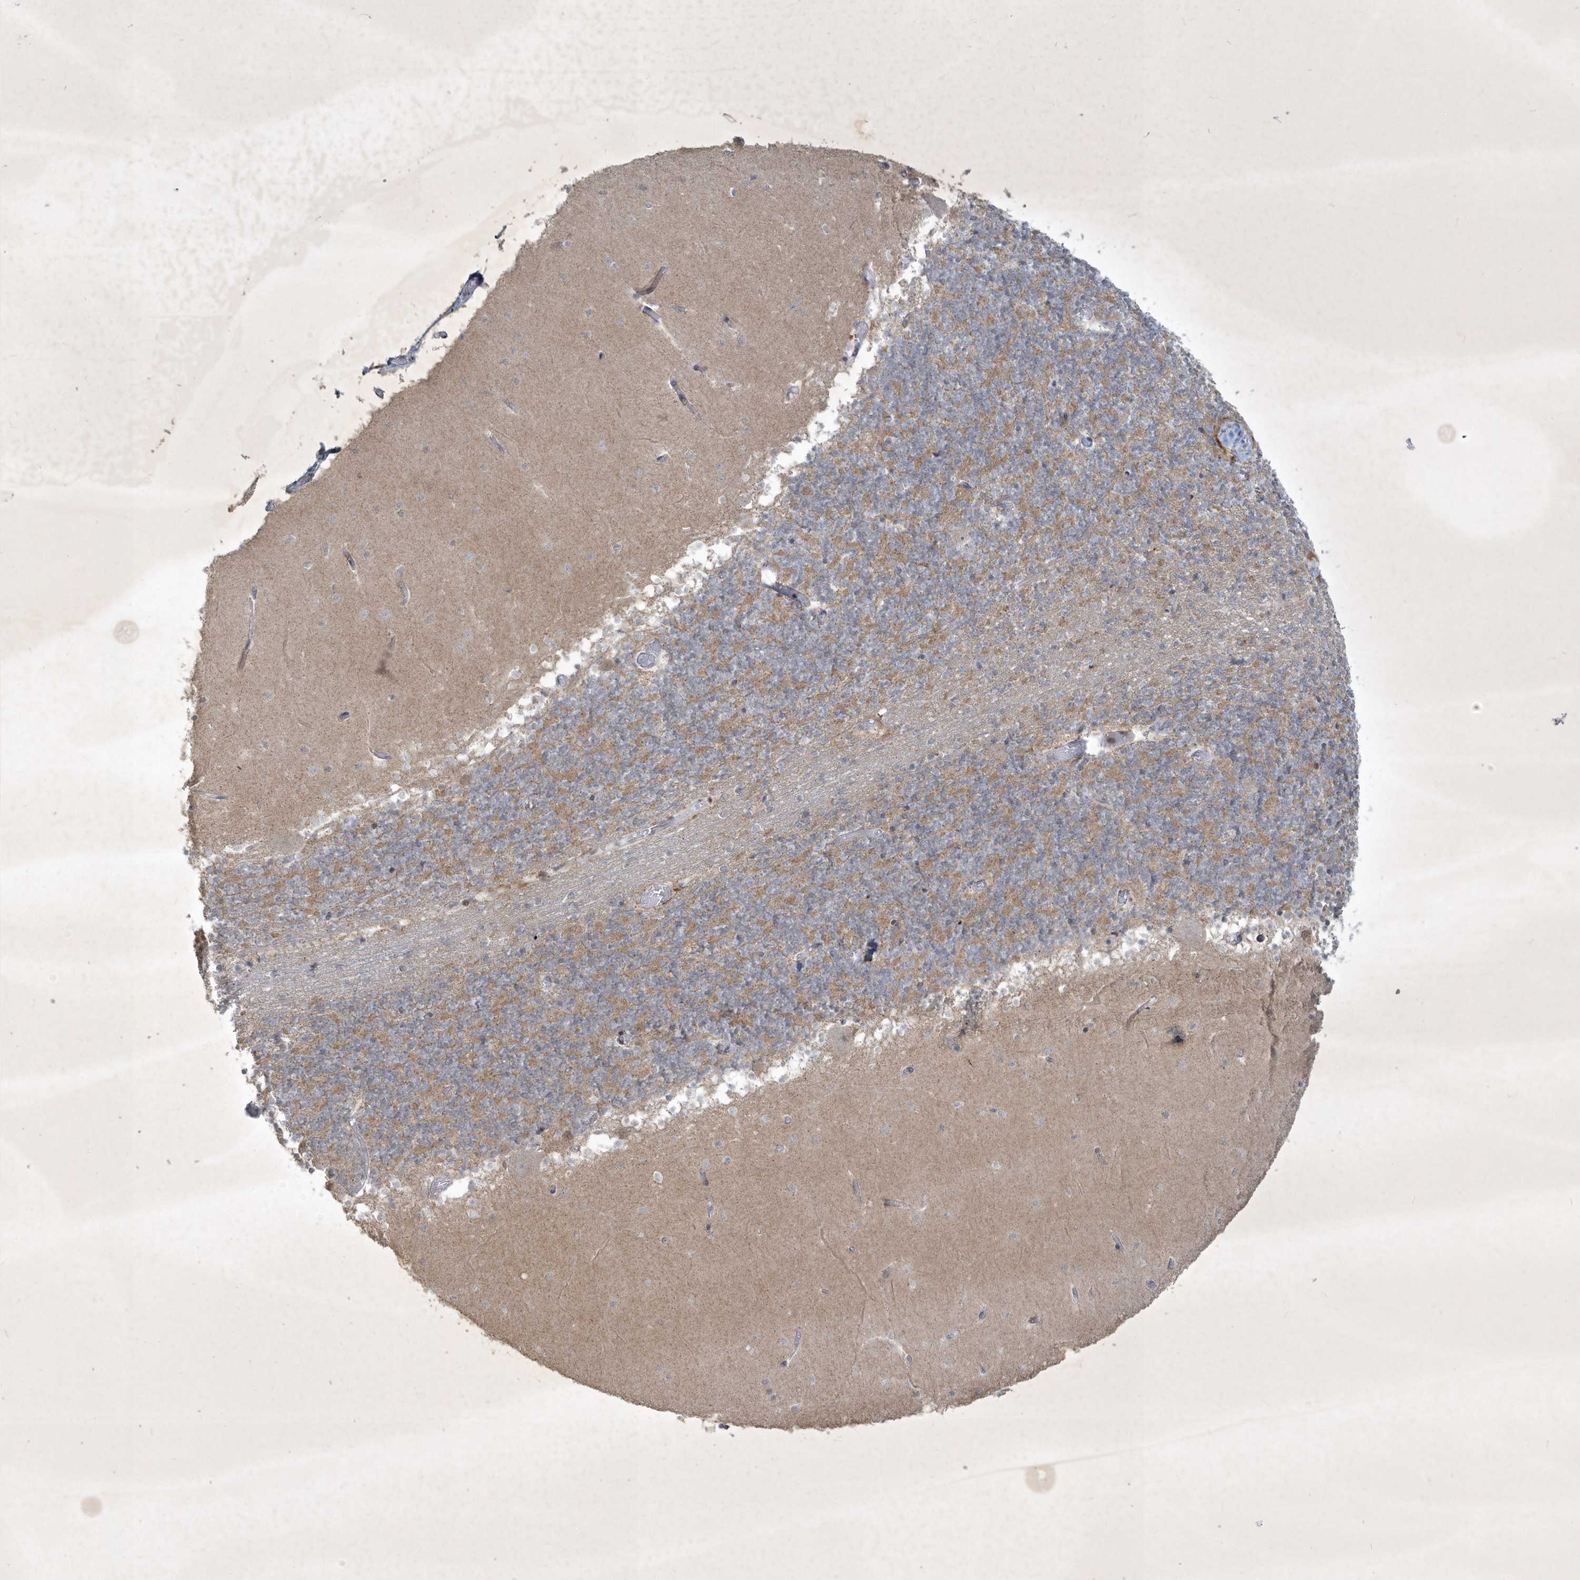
{"staining": {"intensity": "weak", "quantity": ">75%", "location": "cytoplasmic/membranous"}, "tissue": "cerebellum", "cell_type": "Cells in granular layer", "image_type": "normal", "snomed": [{"axis": "morphology", "description": "Normal tissue, NOS"}, {"axis": "topography", "description": "Cerebellum"}], "caption": "Immunohistochemistry (IHC) (DAB (3,3'-diaminobenzidine)) staining of benign cerebellum demonstrates weak cytoplasmic/membranous protein staining in approximately >75% of cells in granular layer.", "gene": "ZBTB9", "patient": {"sex": "female", "age": 28}}